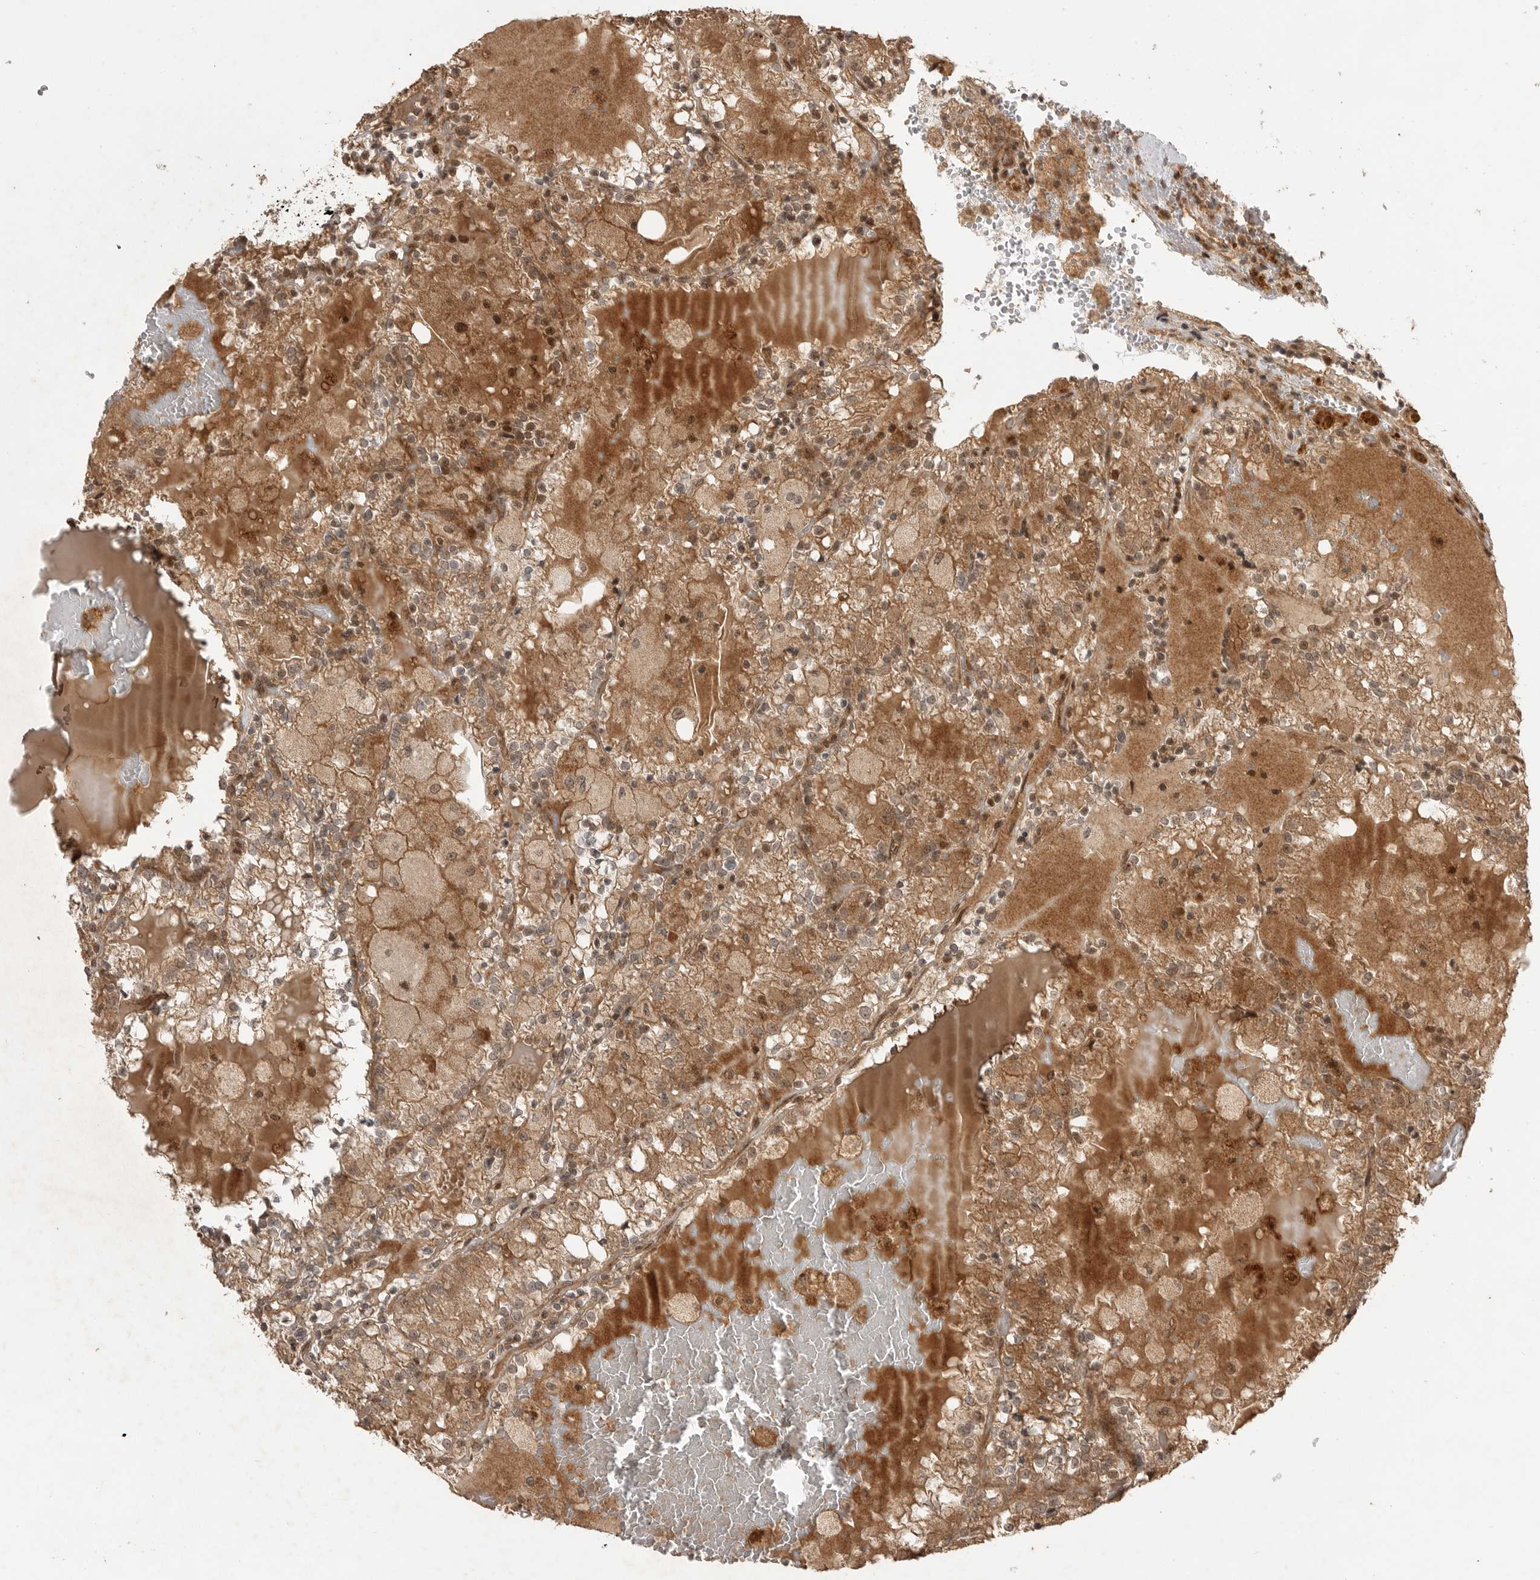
{"staining": {"intensity": "moderate", "quantity": ">75%", "location": "cytoplasmic/membranous,nuclear"}, "tissue": "renal cancer", "cell_type": "Tumor cells", "image_type": "cancer", "snomed": [{"axis": "morphology", "description": "Adenocarcinoma, NOS"}, {"axis": "topography", "description": "Kidney"}], "caption": "Moderate cytoplasmic/membranous and nuclear staining is seen in approximately >75% of tumor cells in renal cancer.", "gene": "BOC", "patient": {"sex": "female", "age": 56}}